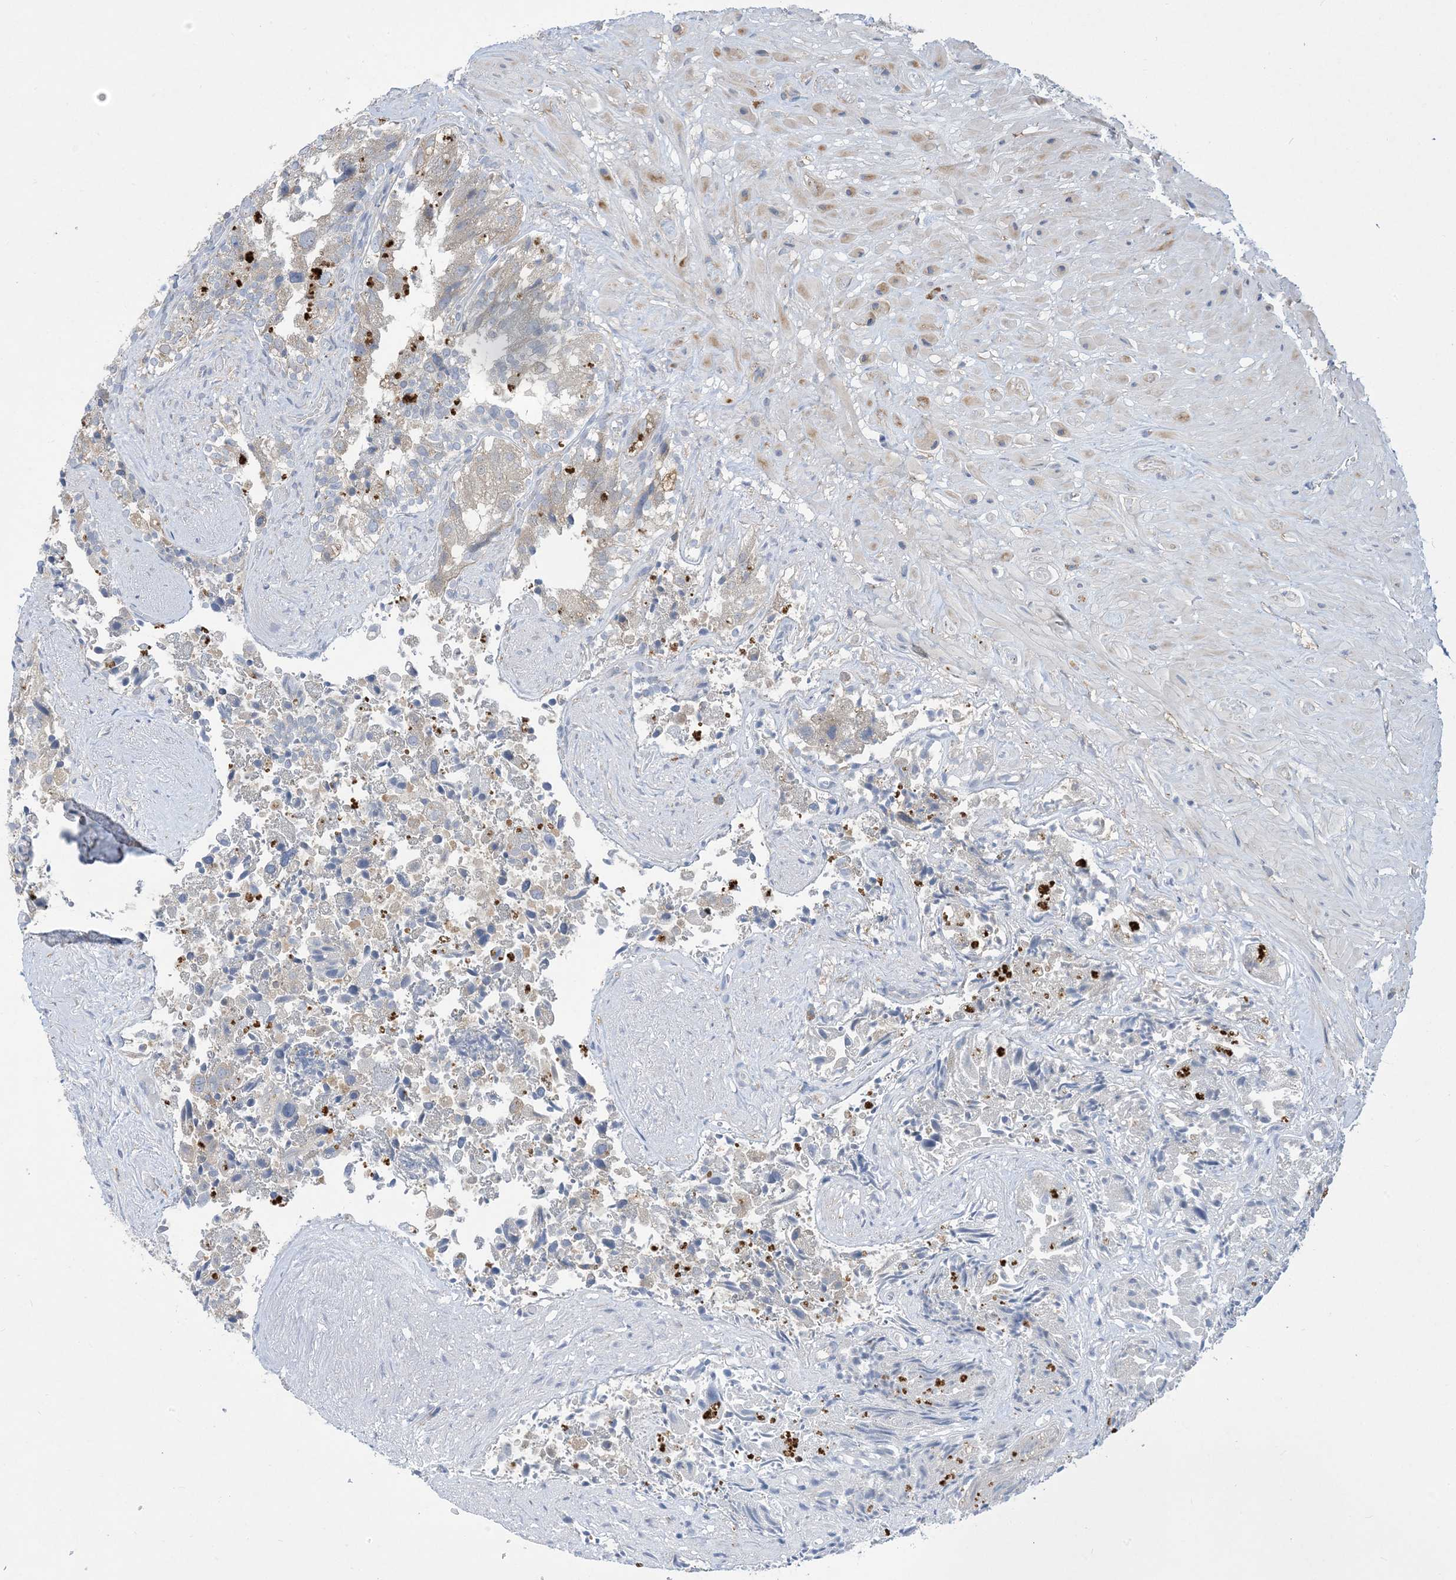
{"staining": {"intensity": "weak", "quantity": ">75%", "location": "none"}, "tissue": "seminal vesicle", "cell_type": "Glandular cells", "image_type": "normal", "snomed": [{"axis": "morphology", "description": "Normal tissue, NOS"}, {"axis": "topography", "description": "Seminal veicle"}, {"axis": "topography", "description": "Peripheral nerve tissue"}], "caption": "The image displays immunohistochemical staining of normal seminal vesicle. There is weak None staining is present in approximately >75% of glandular cells.", "gene": "AOC1", "patient": {"sex": "male", "age": 63}}